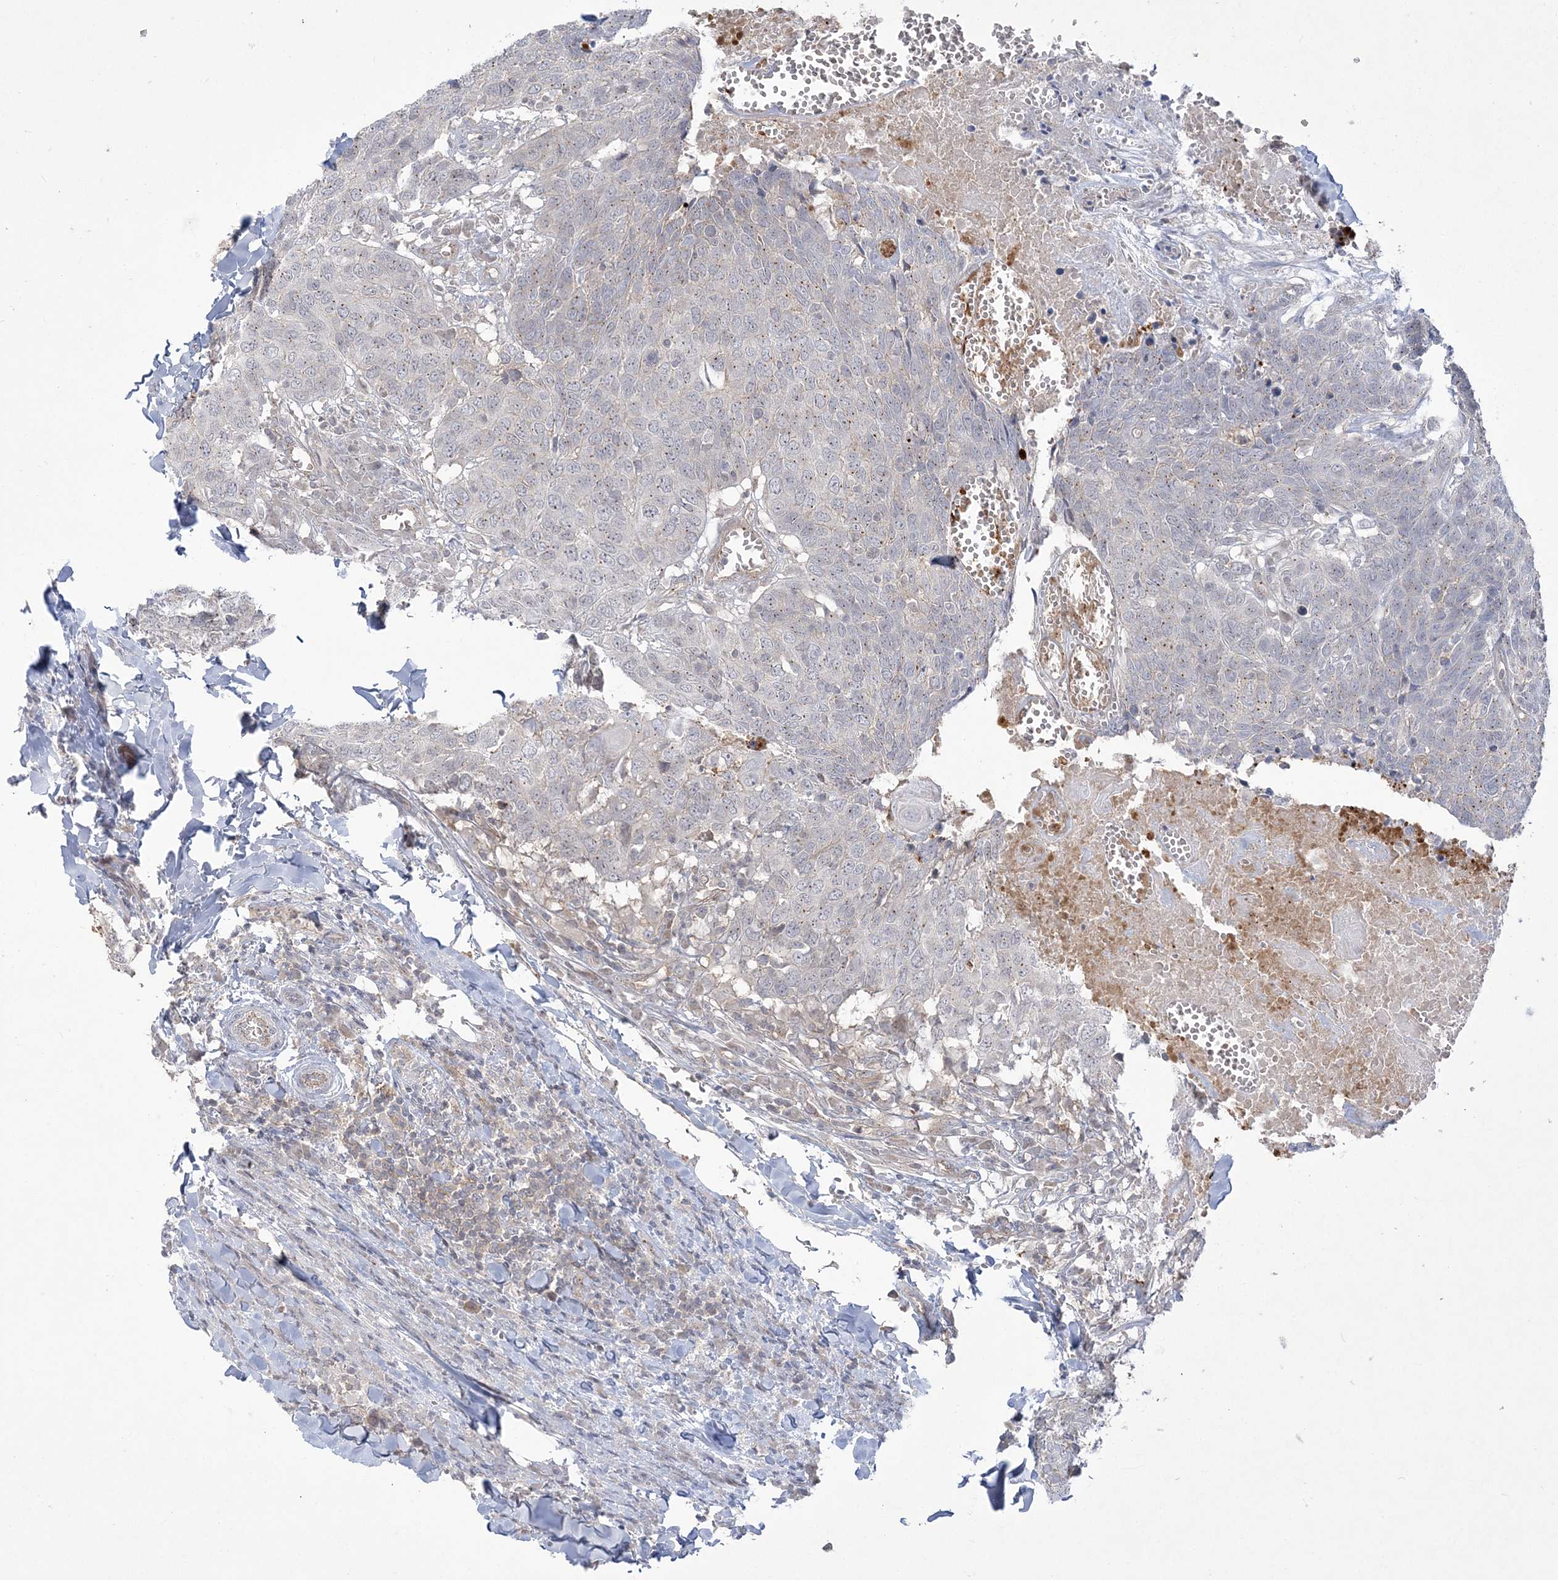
{"staining": {"intensity": "weak", "quantity": "25%-75%", "location": "cytoplasmic/membranous"}, "tissue": "head and neck cancer", "cell_type": "Tumor cells", "image_type": "cancer", "snomed": [{"axis": "morphology", "description": "Squamous cell carcinoma, NOS"}, {"axis": "topography", "description": "Head-Neck"}], "caption": "IHC (DAB (3,3'-diaminobenzidine)) staining of human head and neck cancer reveals weak cytoplasmic/membranous protein expression in approximately 25%-75% of tumor cells. (Stains: DAB (3,3'-diaminobenzidine) in brown, nuclei in blue, Microscopy: brightfield microscopy at high magnification).", "gene": "ADAMTS12", "patient": {"sex": "male", "age": 66}}